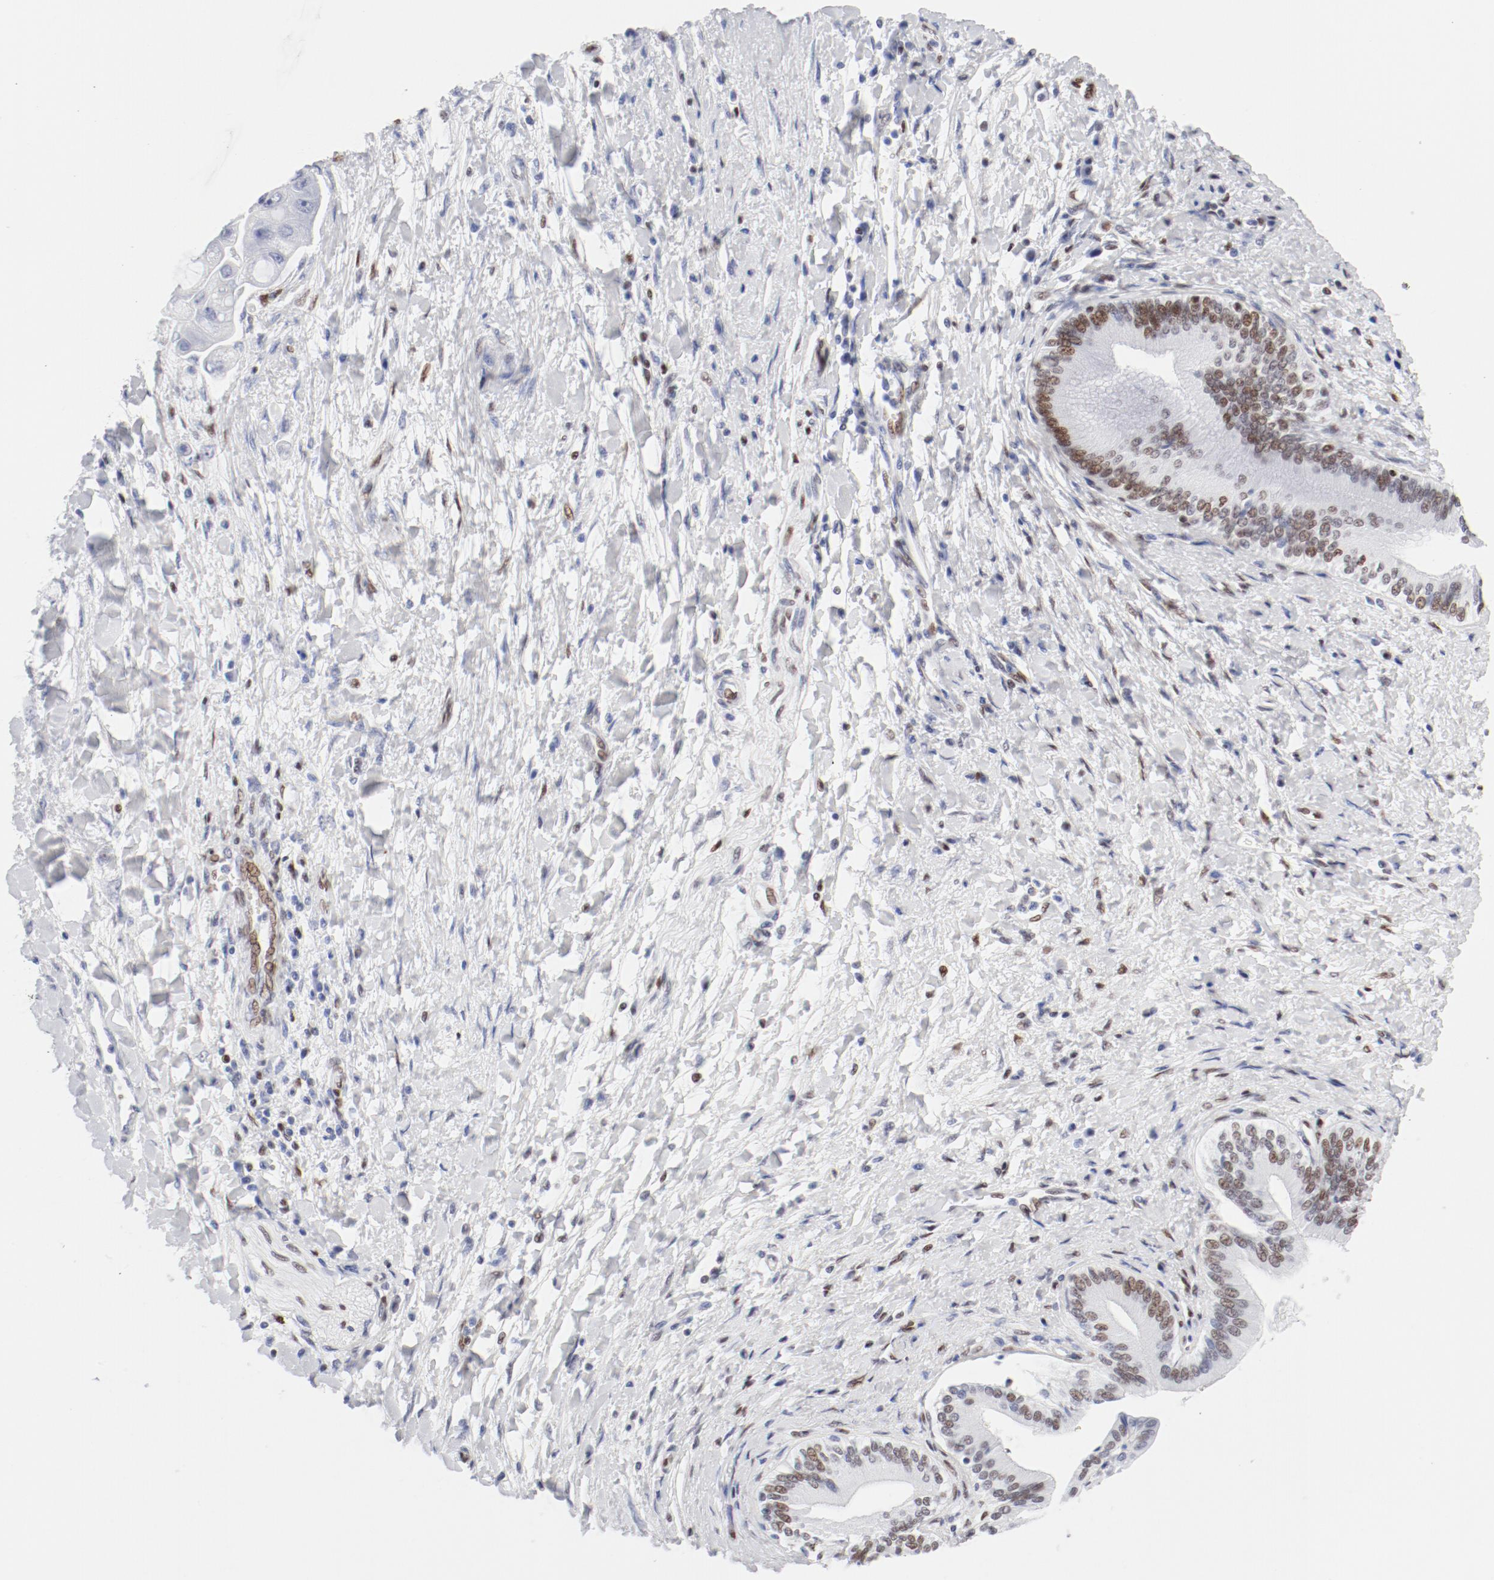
{"staining": {"intensity": "moderate", "quantity": "<25%", "location": "nuclear"}, "tissue": "soft tissue", "cell_type": "Fibroblasts", "image_type": "normal", "snomed": [{"axis": "morphology", "description": "Normal tissue, NOS"}, {"axis": "morphology", "description": "Cholangiocarcinoma"}, {"axis": "topography", "description": "Liver"}, {"axis": "topography", "description": "Peripheral nerve tissue"}], "caption": "DAB (3,3'-diaminobenzidine) immunohistochemical staining of normal human soft tissue exhibits moderate nuclear protein positivity in approximately <25% of fibroblasts.", "gene": "ATF2", "patient": {"sex": "male", "age": 50}}